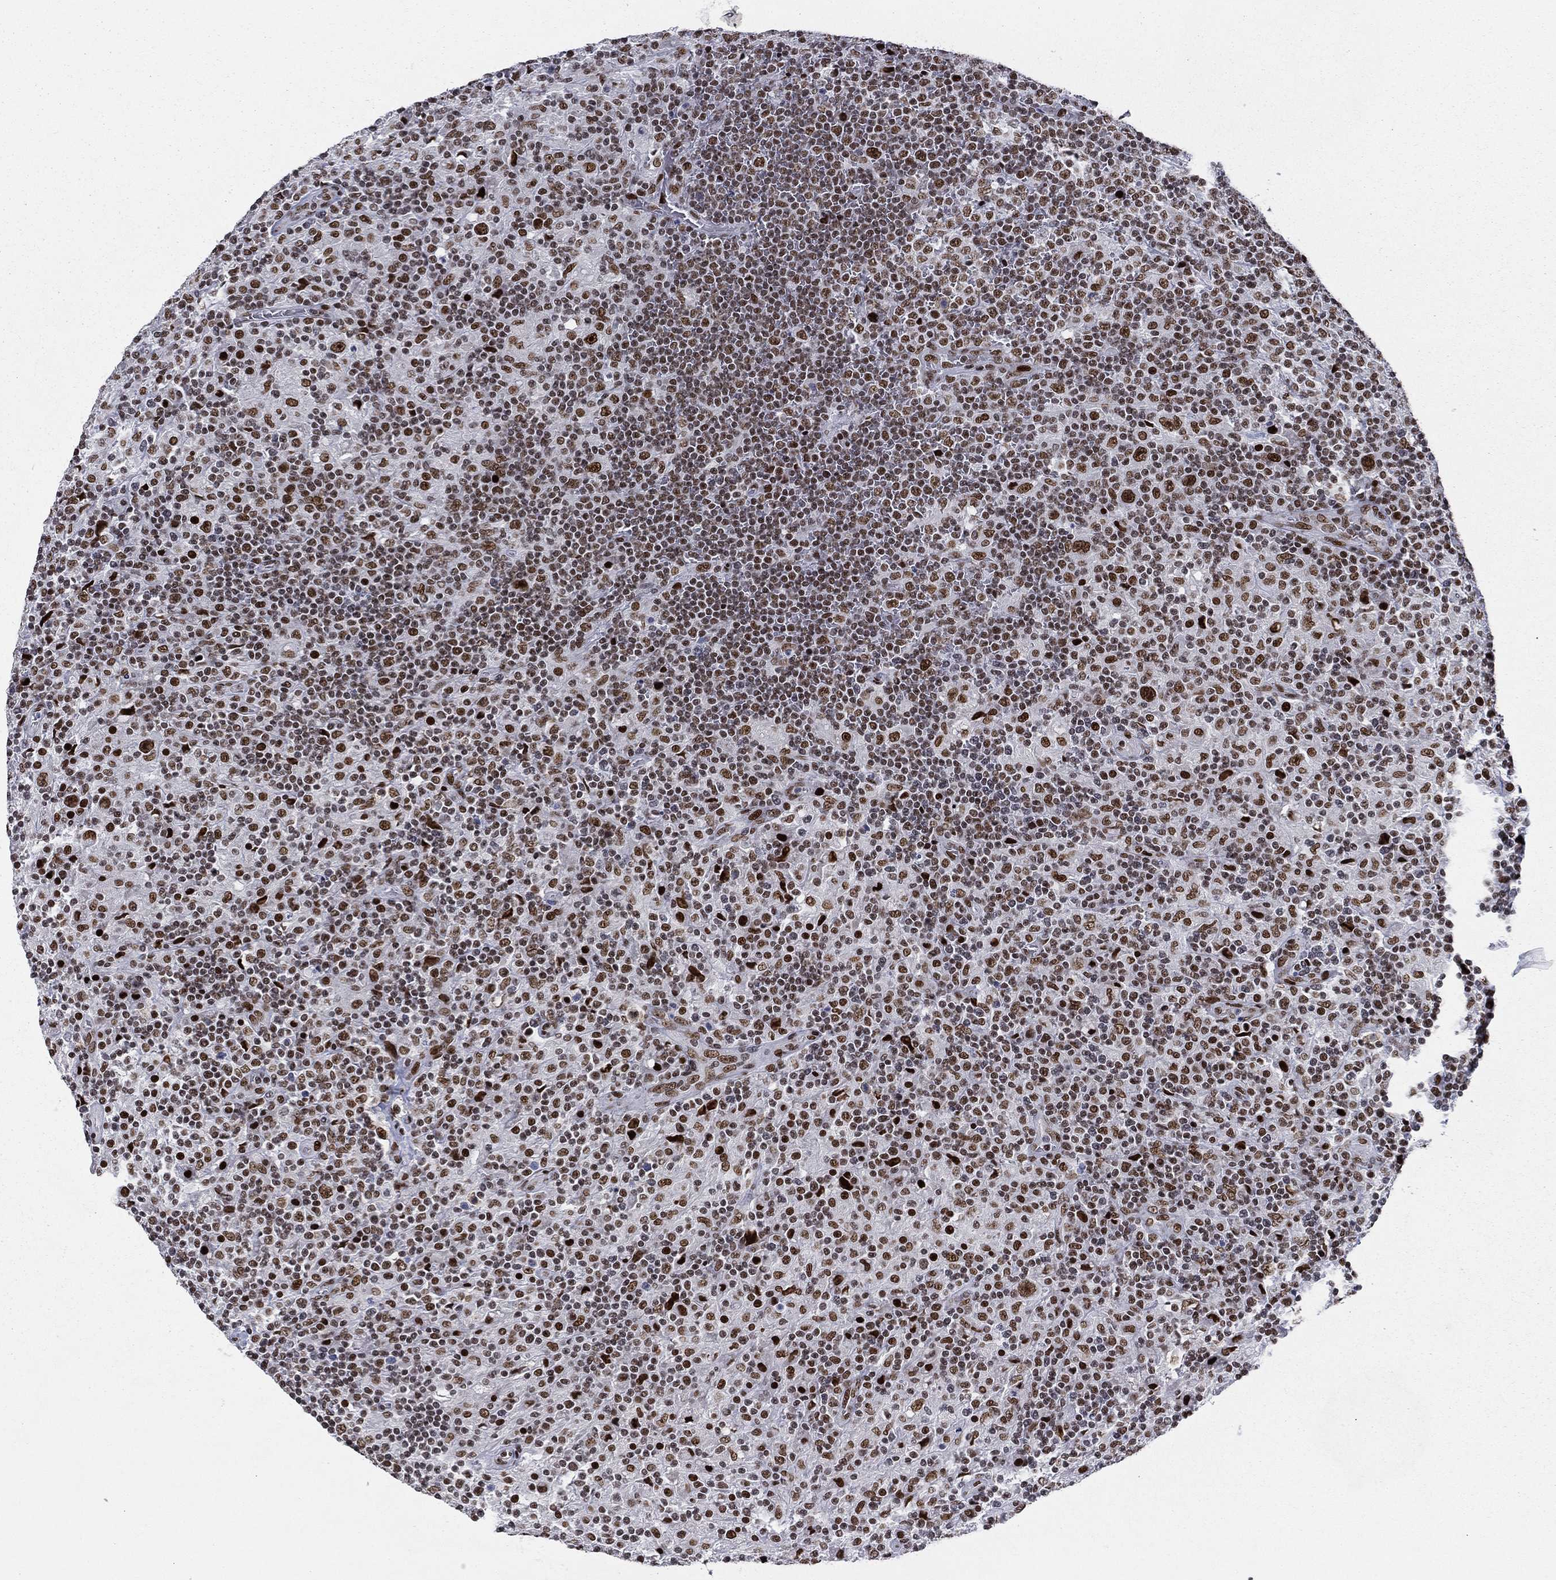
{"staining": {"intensity": "strong", "quantity": ">75%", "location": "nuclear"}, "tissue": "lymphoma", "cell_type": "Tumor cells", "image_type": "cancer", "snomed": [{"axis": "morphology", "description": "Hodgkin's disease, NOS"}, {"axis": "topography", "description": "Lymph node"}], "caption": "Immunohistochemical staining of Hodgkin's disease demonstrates high levels of strong nuclear positivity in approximately >75% of tumor cells. (Brightfield microscopy of DAB IHC at high magnification).", "gene": "RTF1", "patient": {"sex": "male", "age": 70}}